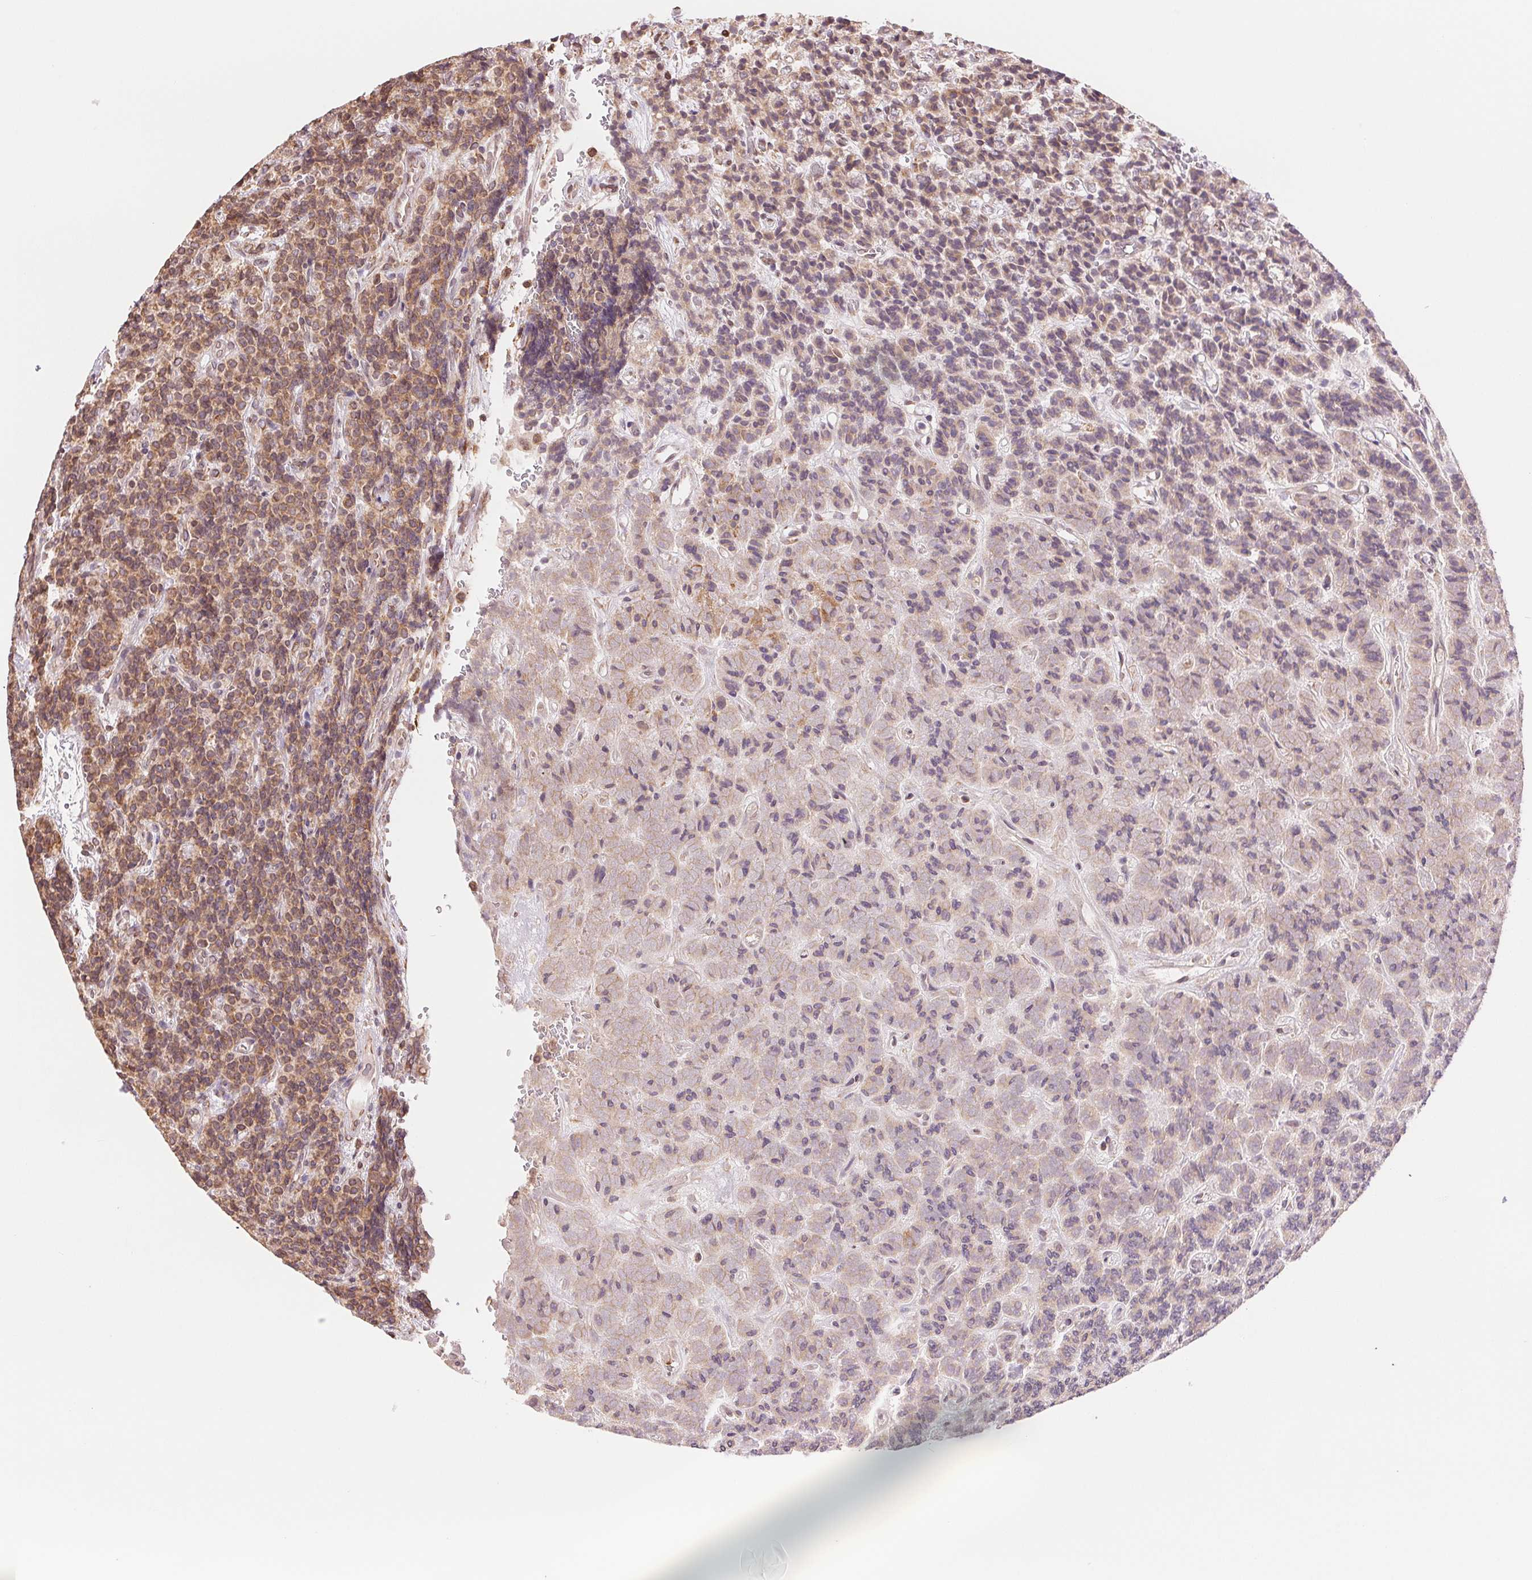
{"staining": {"intensity": "moderate", "quantity": "25%-75%", "location": "cytoplasmic/membranous"}, "tissue": "carcinoid", "cell_type": "Tumor cells", "image_type": "cancer", "snomed": [{"axis": "morphology", "description": "Carcinoid, malignant, NOS"}, {"axis": "topography", "description": "Pancreas"}], "caption": "Human malignant carcinoid stained with a brown dye reveals moderate cytoplasmic/membranous positive staining in approximately 25%-75% of tumor cells.", "gene": "RPN1", "patient": {"sex": "male", "age": 36}}